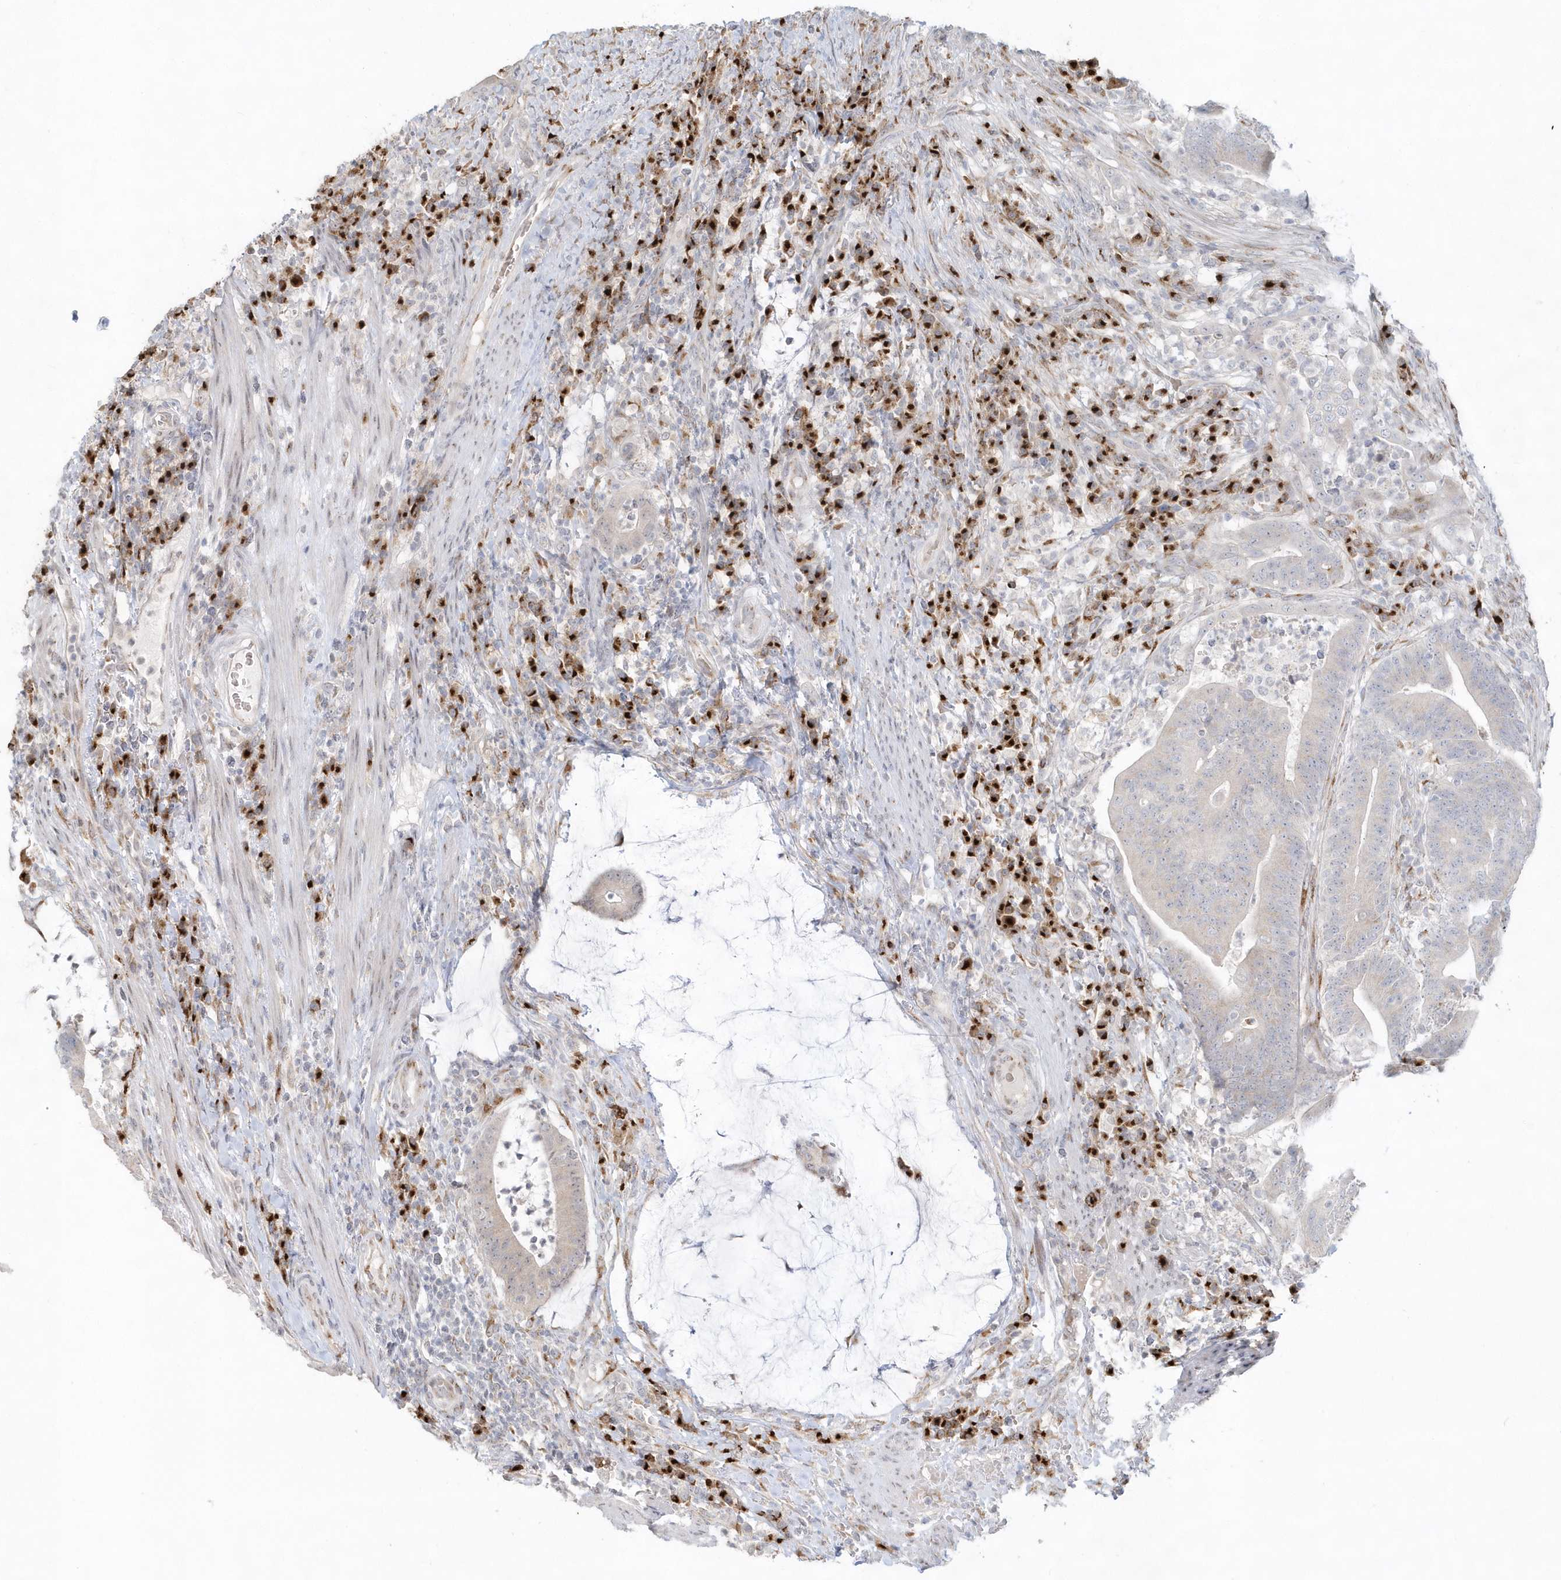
{"staining": {"intensity": "negative", "quantity": "none", "location": "none"}, "tissue": "colorectal cancer", "cell_type": "Tumor cells", "image_type": "cancer", "snomed": [{"axis": "morphology", "description": "Adenocarcinoma, NOS"}, {"axis": "topography", "description": "Colon"}], "caption": "The histopathology image displays no staining of tumor cells in colorectal cancer (adenocarcinoma).", "gene": "DHFR", "patient": {"sex": "female", "age": 66}}